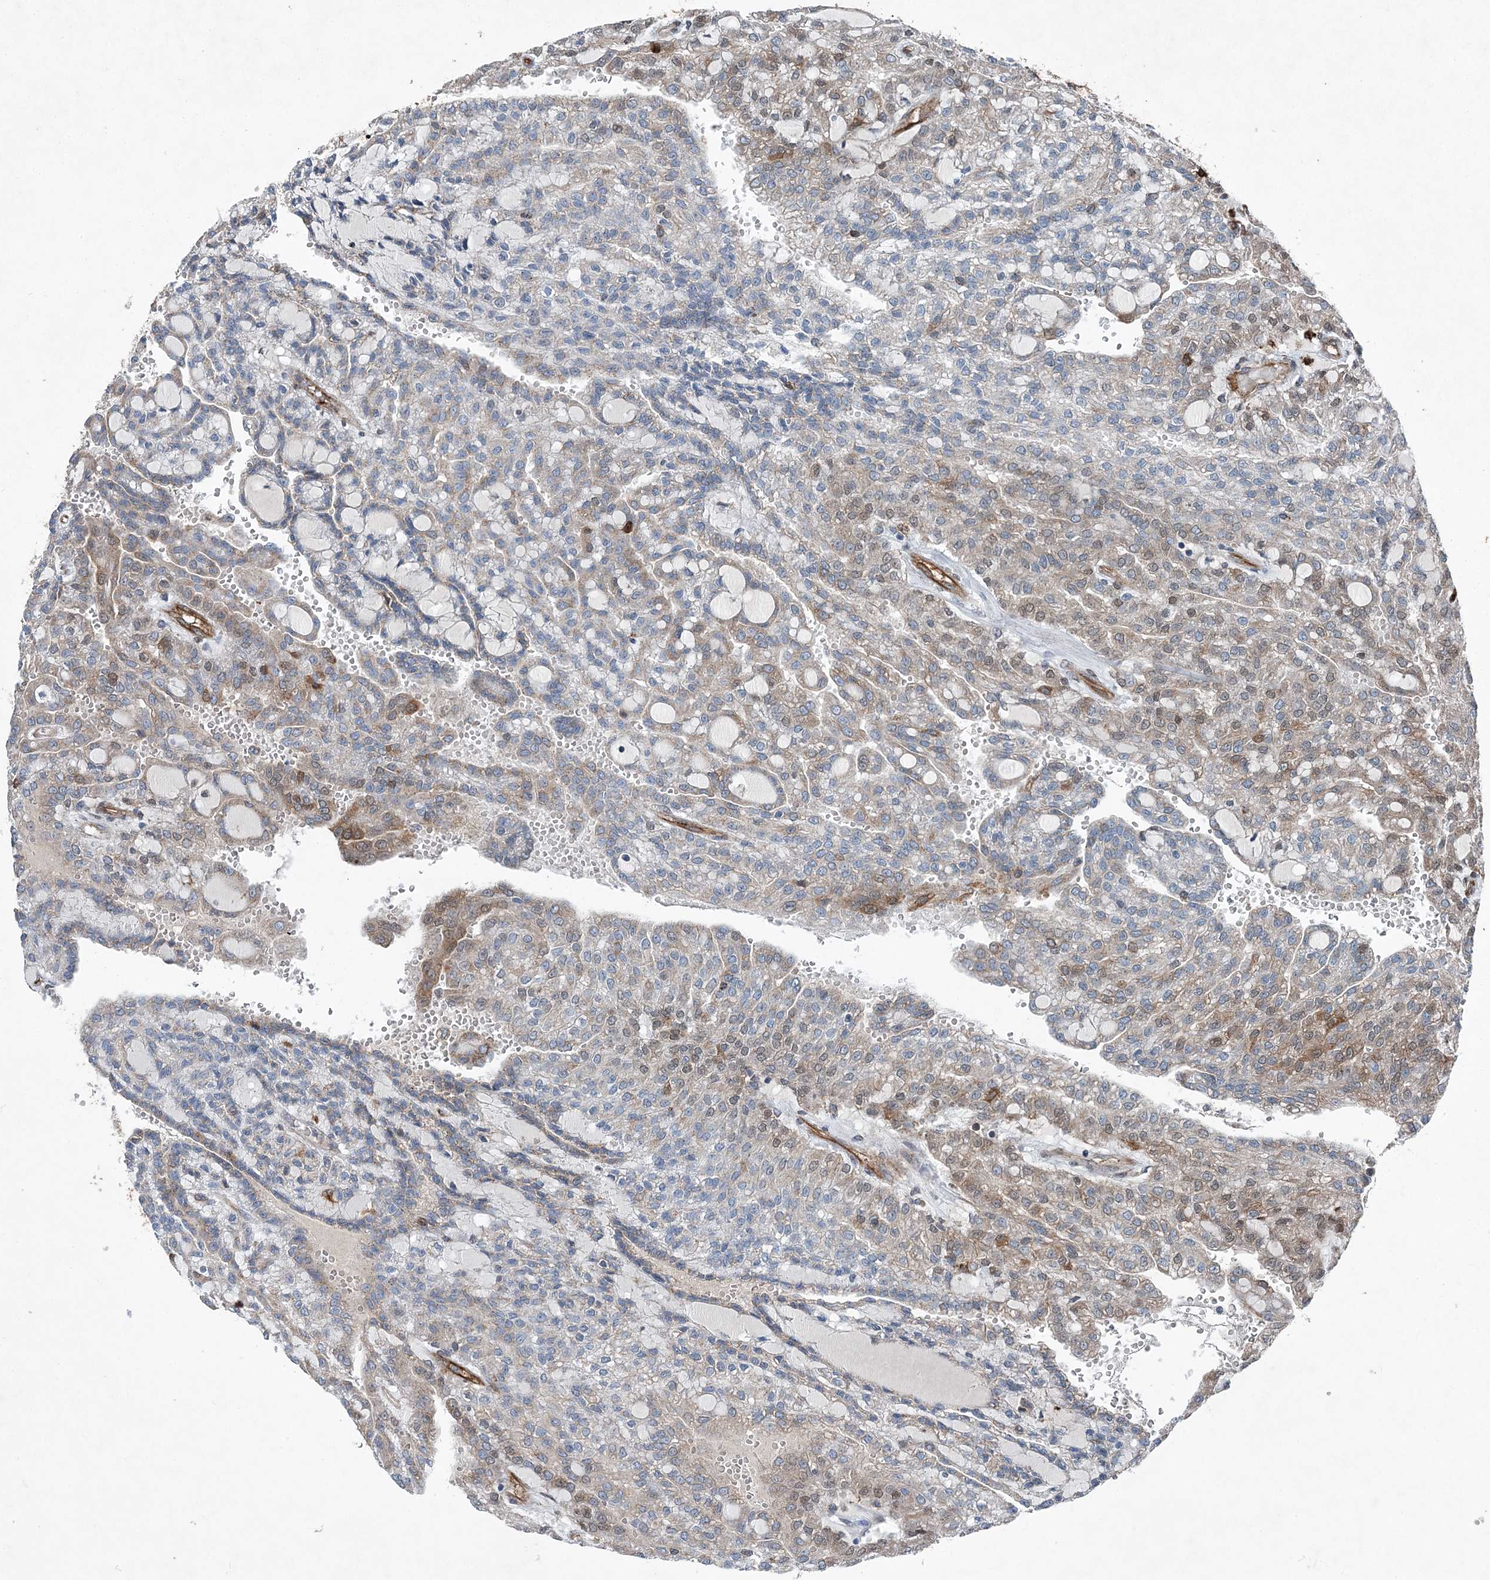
{"staining": {"intensity": "moderate", "quantity": "25%-75%", "location": "cytoplasmic/membranous"}, "tissue": "renal cancer", "cell_type": "Tumor cells", "image_type": "cancer", "snomed": [{"axis": "morphology", "description": "Adenocarcinoma, NOS"}, {"axis": "topography", "description": "Kidney"}], "caption": "Immunohistochemistry (IHC) of adenocarcinoma (renal) demonstrates medium levels of moderate cytoplasmic/membranous positivity in approximately 25%-75% of tumor cells.", "gene": "SPOPL", "patient": {"sex": "male", "age": 63}}